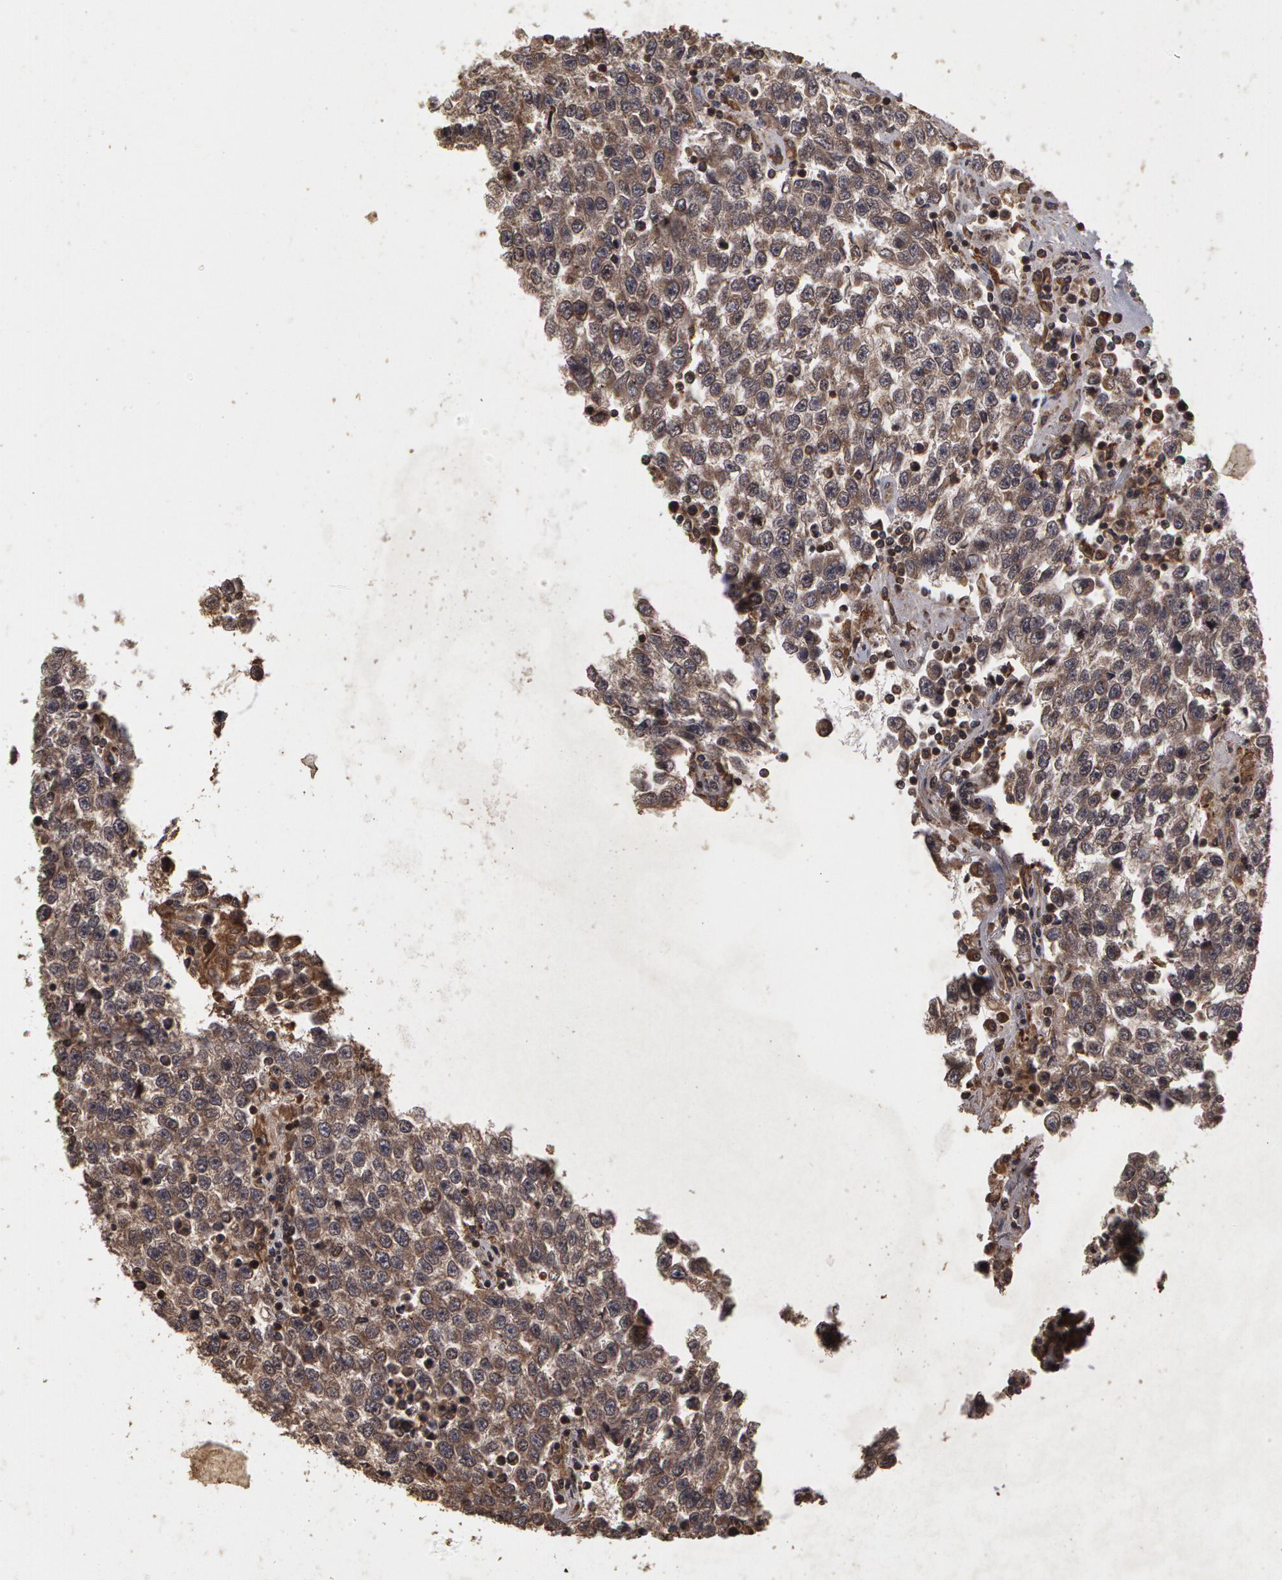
{"staining": {"intensity": "weak", "quantity": ">75%", "location": "cytoplasmic/membranous"}, "tissue": "testis cancer", "cell_type": "Tumor cells", "image_type": "cancer", "snomed": [{"axis": "morphology", "description": "Seminoma, NOS"}, {"axis": "topography", "description": "Testis"}], "caption": "The image reveals a brown stain indicating the presence of a protein in the cytoplasmic/membranous of tumor cells in seminoma (testis).", "gene": "CALR", "patient": {"sex": "male", "age": 36}}